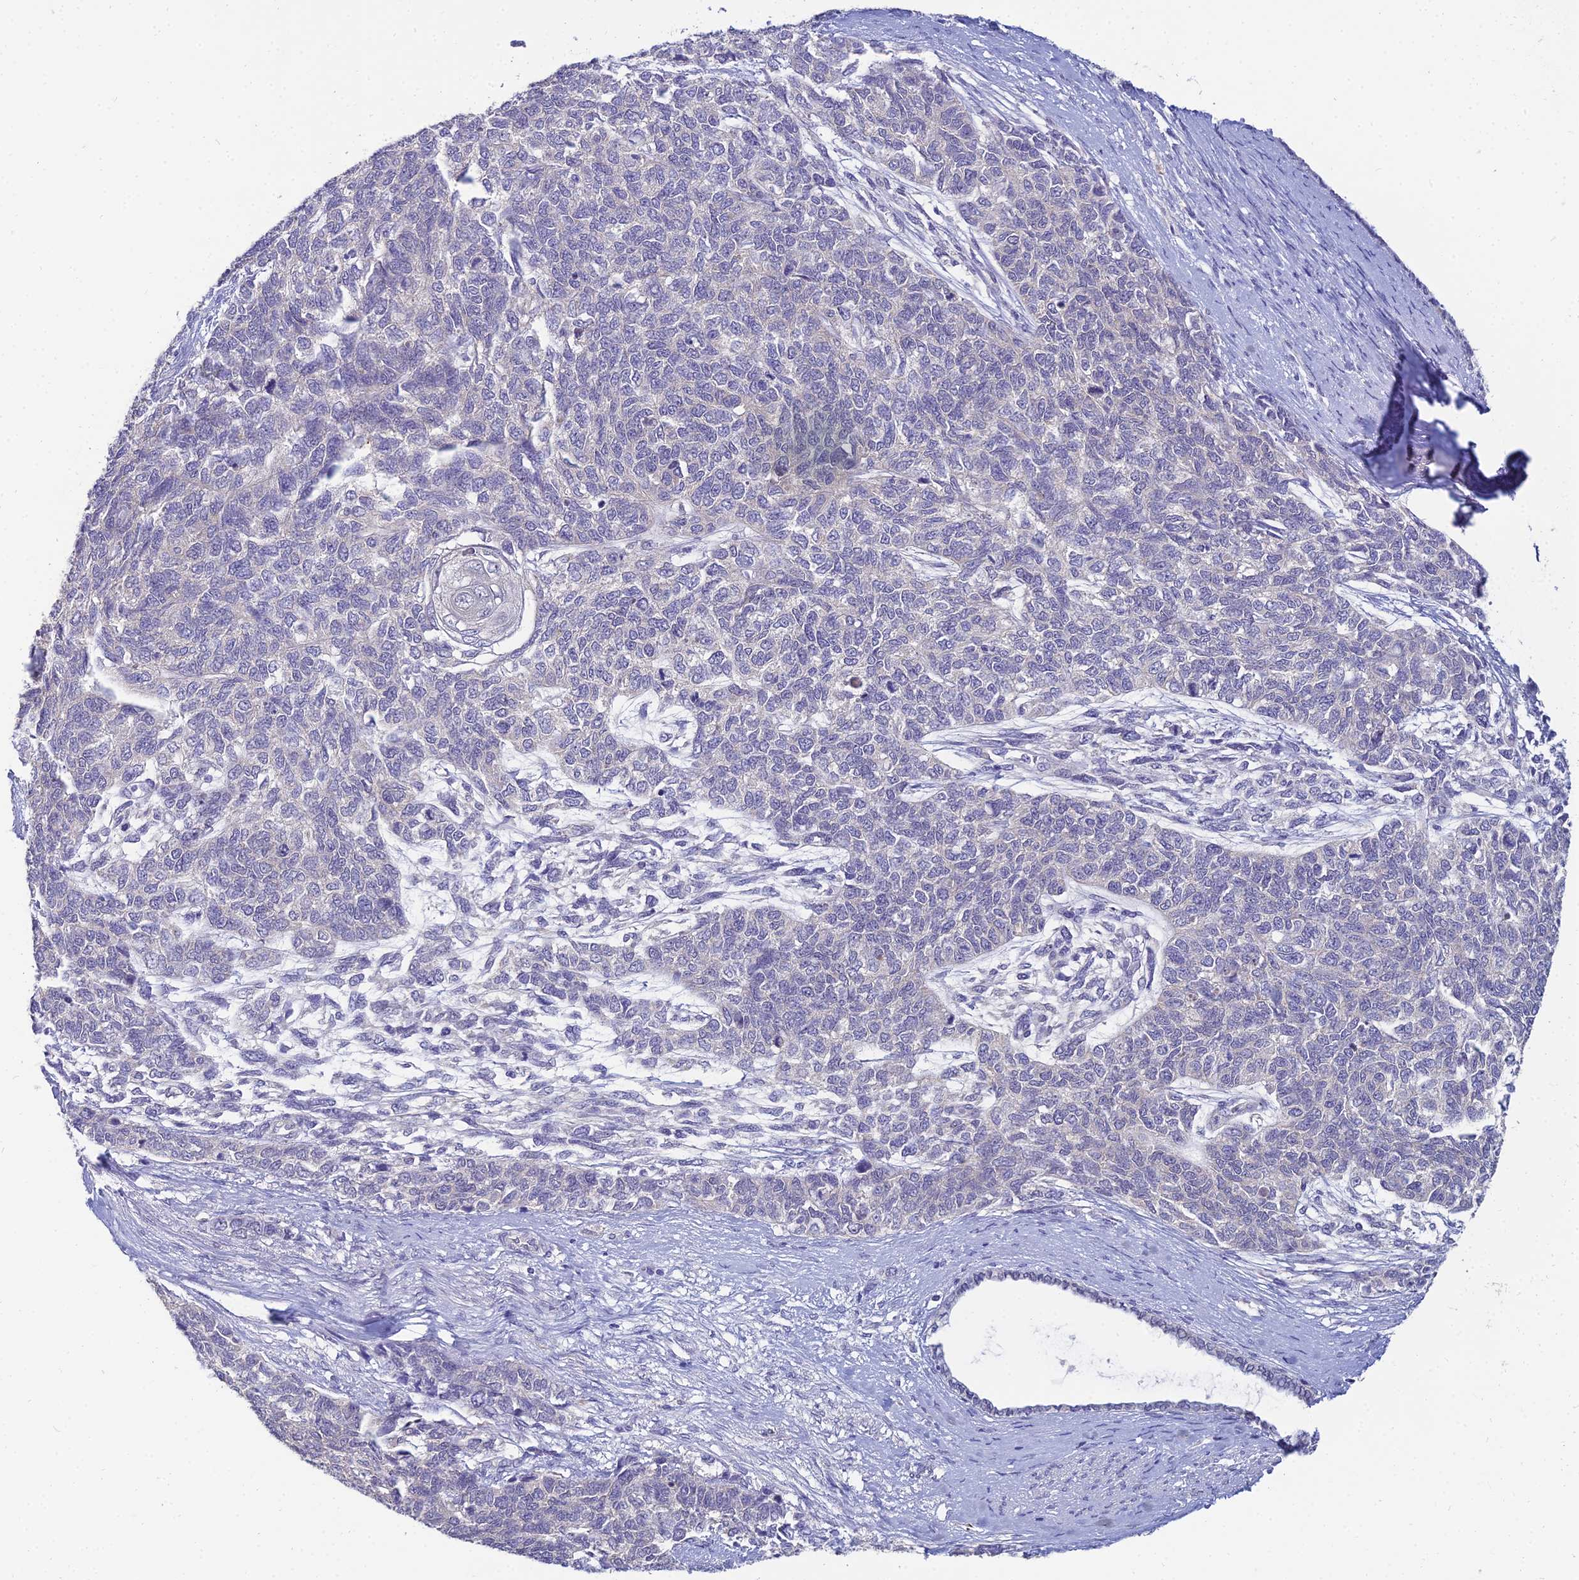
{"staining": {"intensity": "negative", "quantity": "none", "location": "none"}, "tissue": "cervical cancer", "cell_type": "Tumor cells", "image_type": "cancer", "snomed": [{"axis": "morphology", "description": "Squamous cell carcinoma, NOS"}, {"axis": "topography", "description": "Cervix"}], "caption": "Immunohistochemistry (IHC) image of human cervical cancer stained for a protein (brown), which exhibits no positivity in tumor cells.", "gene": "NPY", "patient": {"sex": "female", "age": 63}}